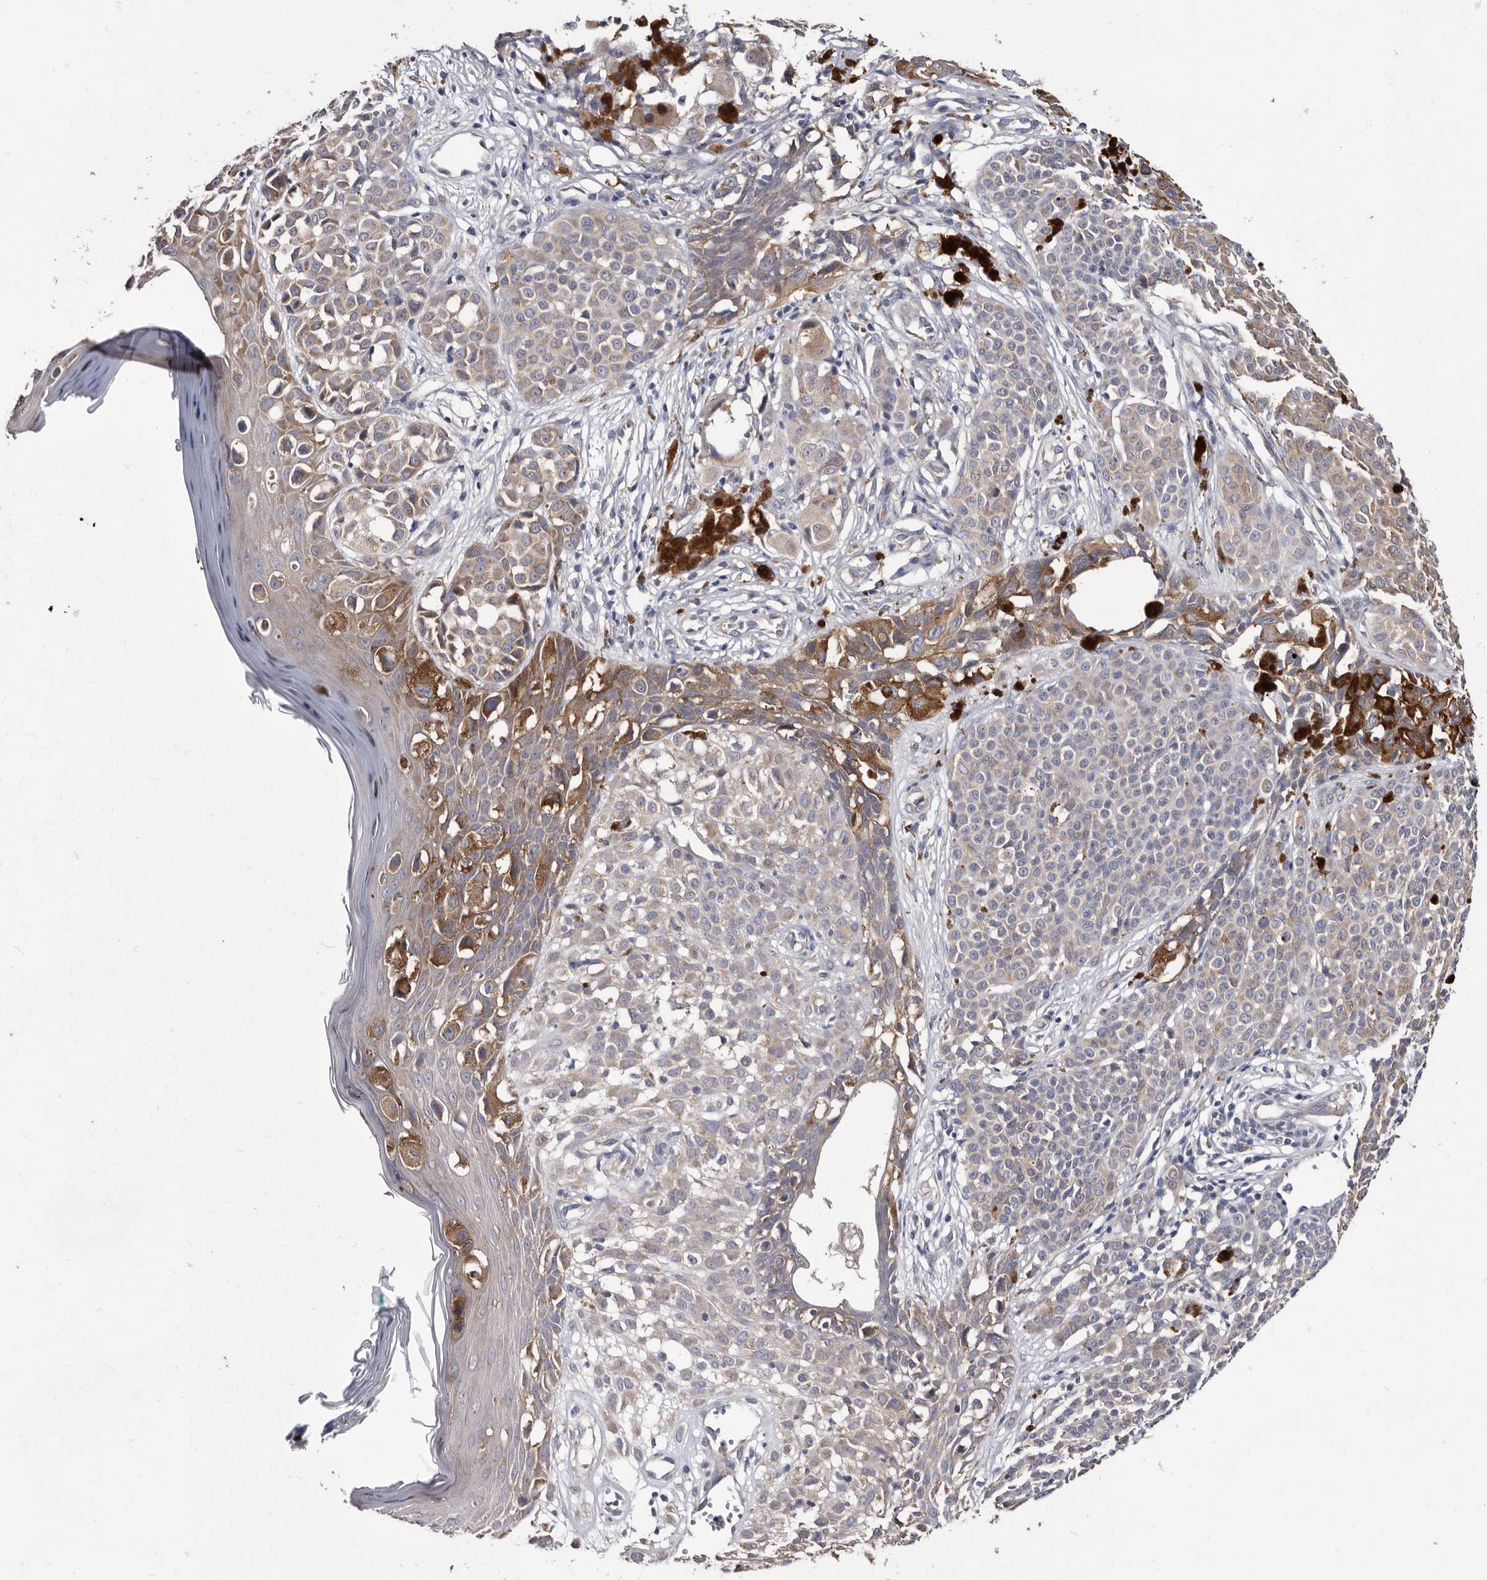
{"staining": {"intensity": "strong", "quantity": "<25%", "location": "cytoplasmic/membranous"}, "tissue": "melanoma", "cell_type": "Tumor cells", "image_type": "cancer", "snomed": [{"axis": "morphology", "description": "Malignant melanoma, NOS"}, {"axis": "topography", "description": "Skin of leg"}], "caption": "High-magnification brightfield microscopy of melanoma stained with DAB (brown) and counterstained with hematoxylin (blue). tumor cells exhibit strong cytoplasmic/membranous positivity is identified in approximately<25% of cells. The staining was performed using DAB (3,3'-diaminobenzidine) to visualize the protein expression in brown, while the nuclei were stained in blue with hematoxylin (Magnification: 20x).", "gene": "ABCF2", "patient": {"sex": "female", "age": 72}}